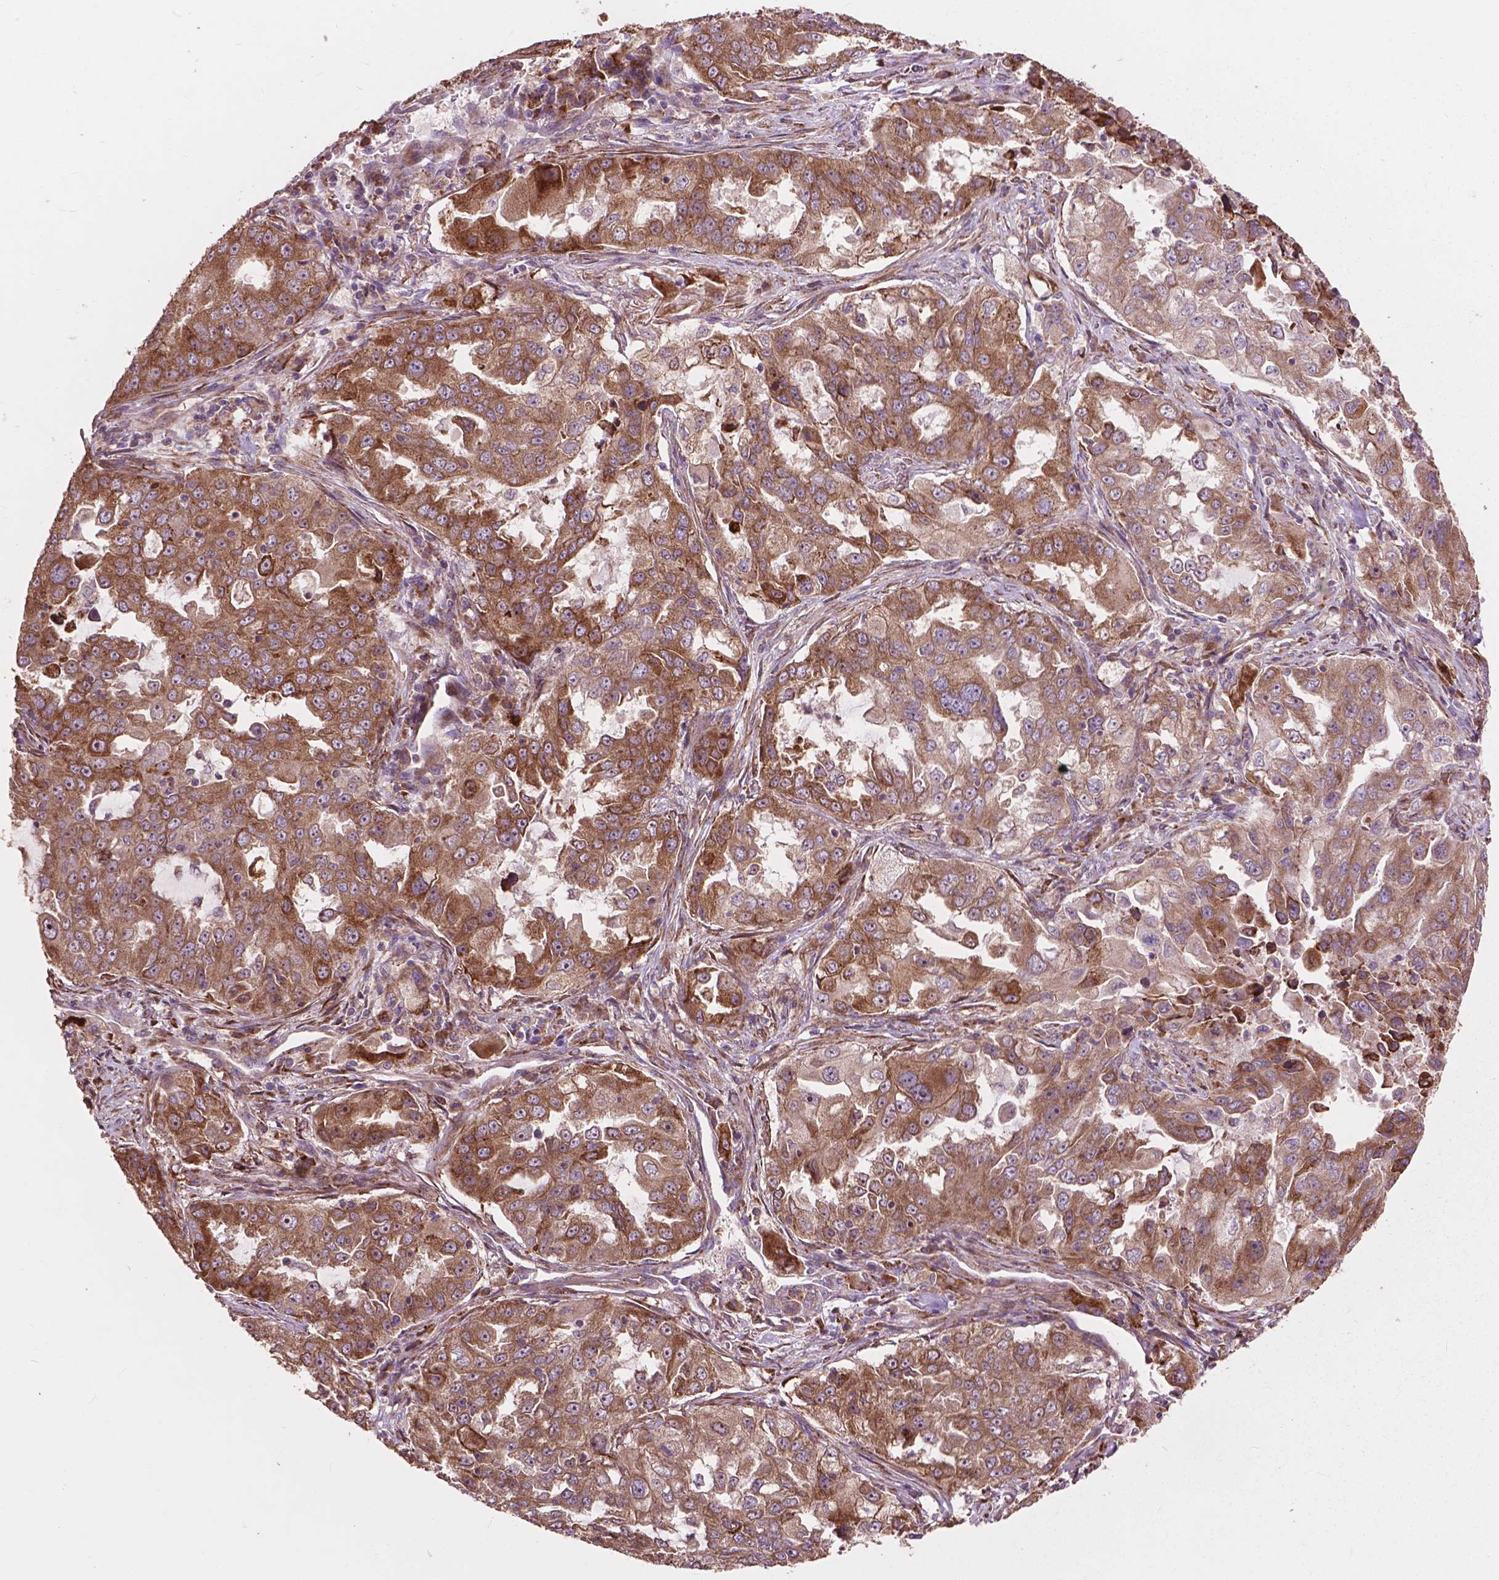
{"staining": {"intensity": "strong", "quantity": ">75%", "location": "cytoplasmic/membranous"}, "tissue": "lung cancer", "cell_type": "Tumor cells", "image_type": "cancer", "snomed": [{"axis": "morphology", "description": "Adenocarcinoma, NOS"}, {"axis": "topography", "description": "Lung"}], "caption": "High-magnification brightfield microscopy of adenocarcinoma (lung) stained with DAB (3,3'-diaminobenzidine) (brown) and counterstained with hematoxylin (blue). tumor cells exhibit strong cytoplasmic/membranous expression is identified in approximately>75% of cells.", "gene": "FNIP1", "patient": {"sex": "female", "age": 61}}